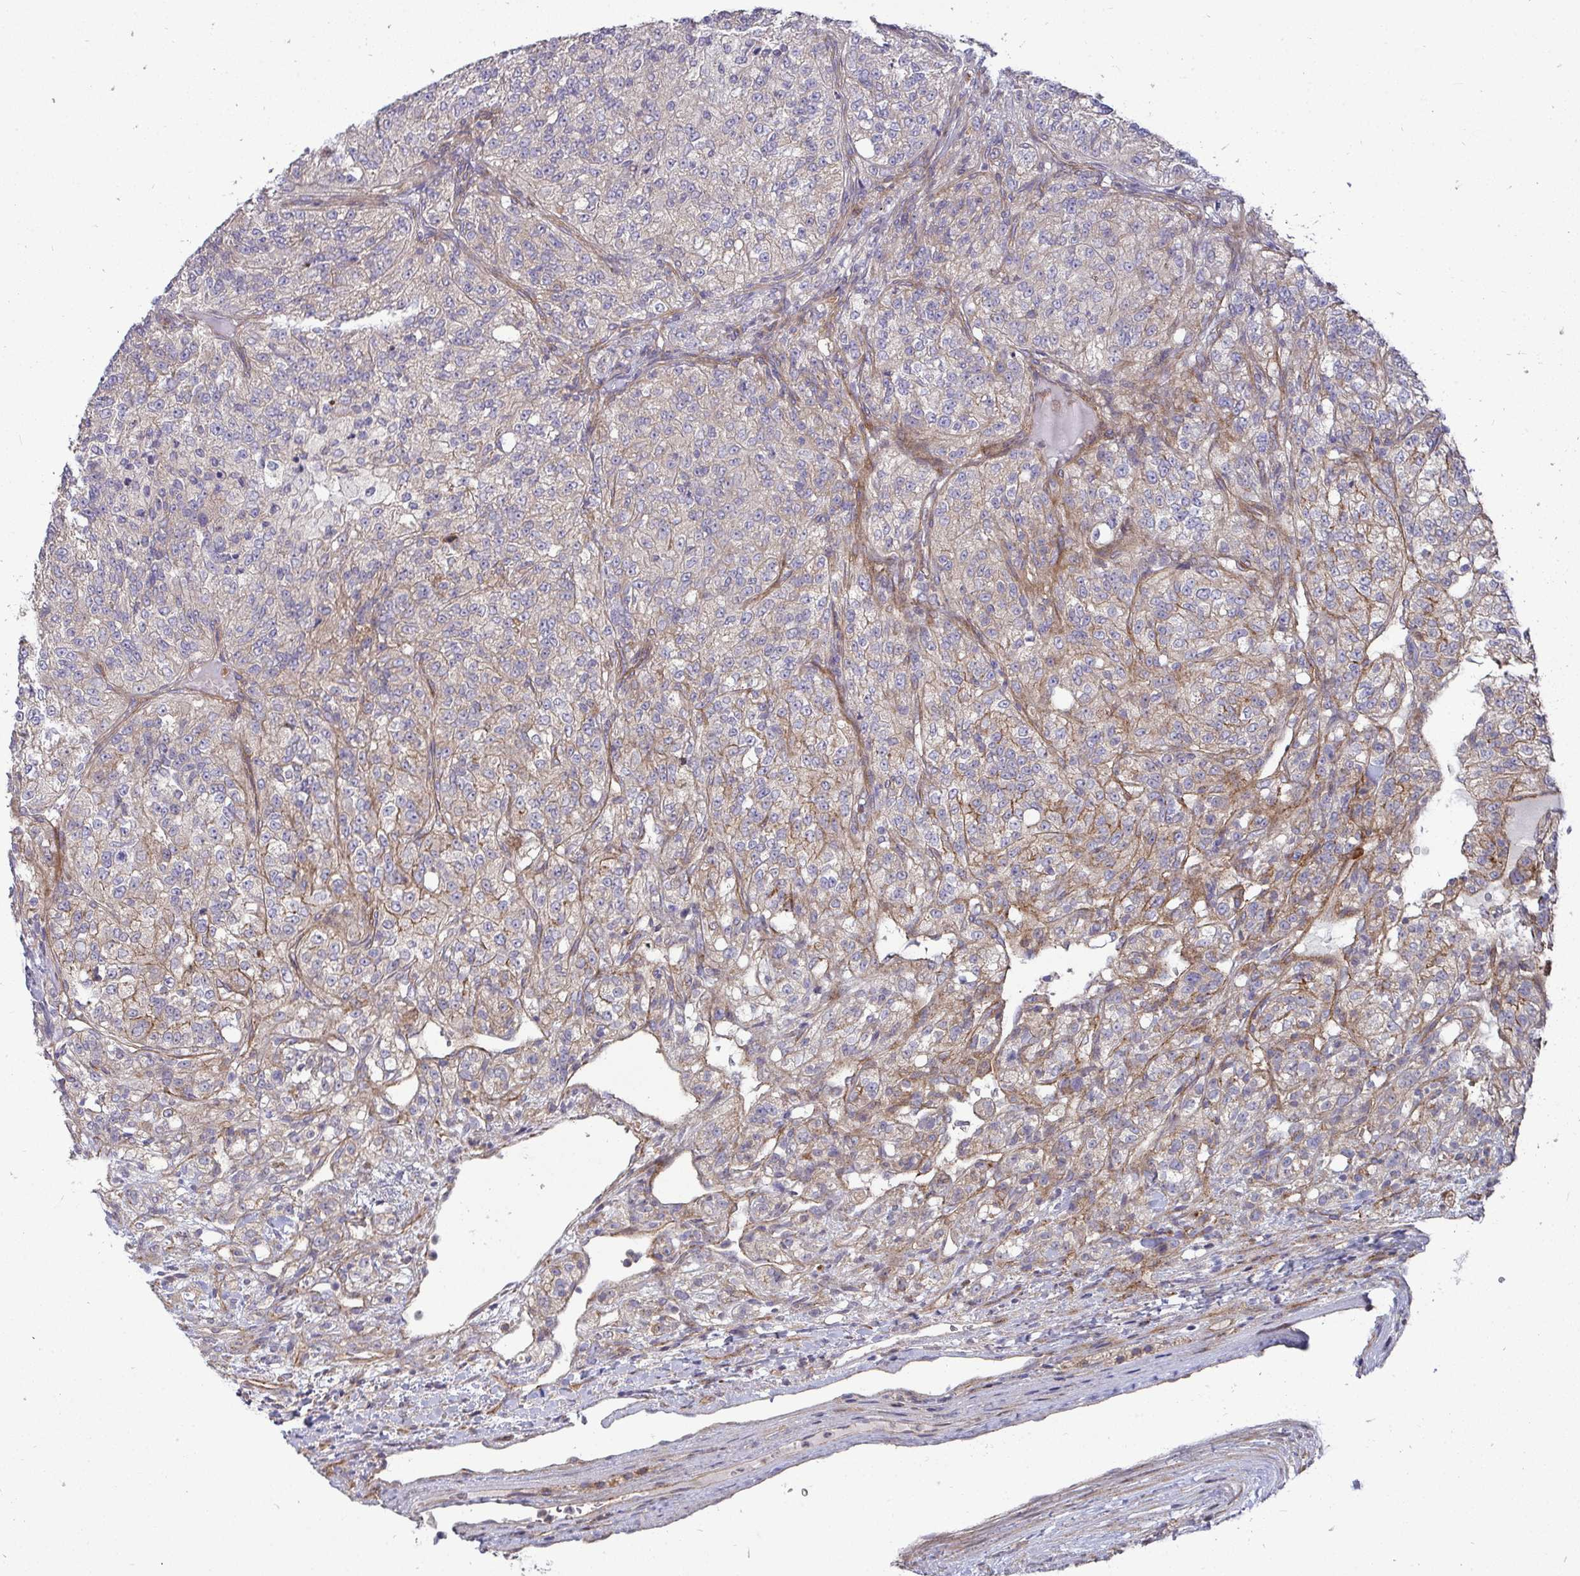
{"staining": {"intensity": "moderate", "quantity": "<25%", "location": "cytoplasmic/membranous"}, "tissue": "renal cancer", "cell_type": "Tumor cells", "image_type": "cancer", "snomed": [{"axis": "morphology", "description": "Adenocarcinoma, NOS"}, {"axis": "topography", "description": "Kidney"}], "caption": "Immunohistochemical staining of adenocarcinoma (renal) shows low levels of moderate cytoplasmic/membranous positivity in about <25% of tumor cells.", "gene": "SH2D1B", "patient": {"sex": "female", "age": 63}}